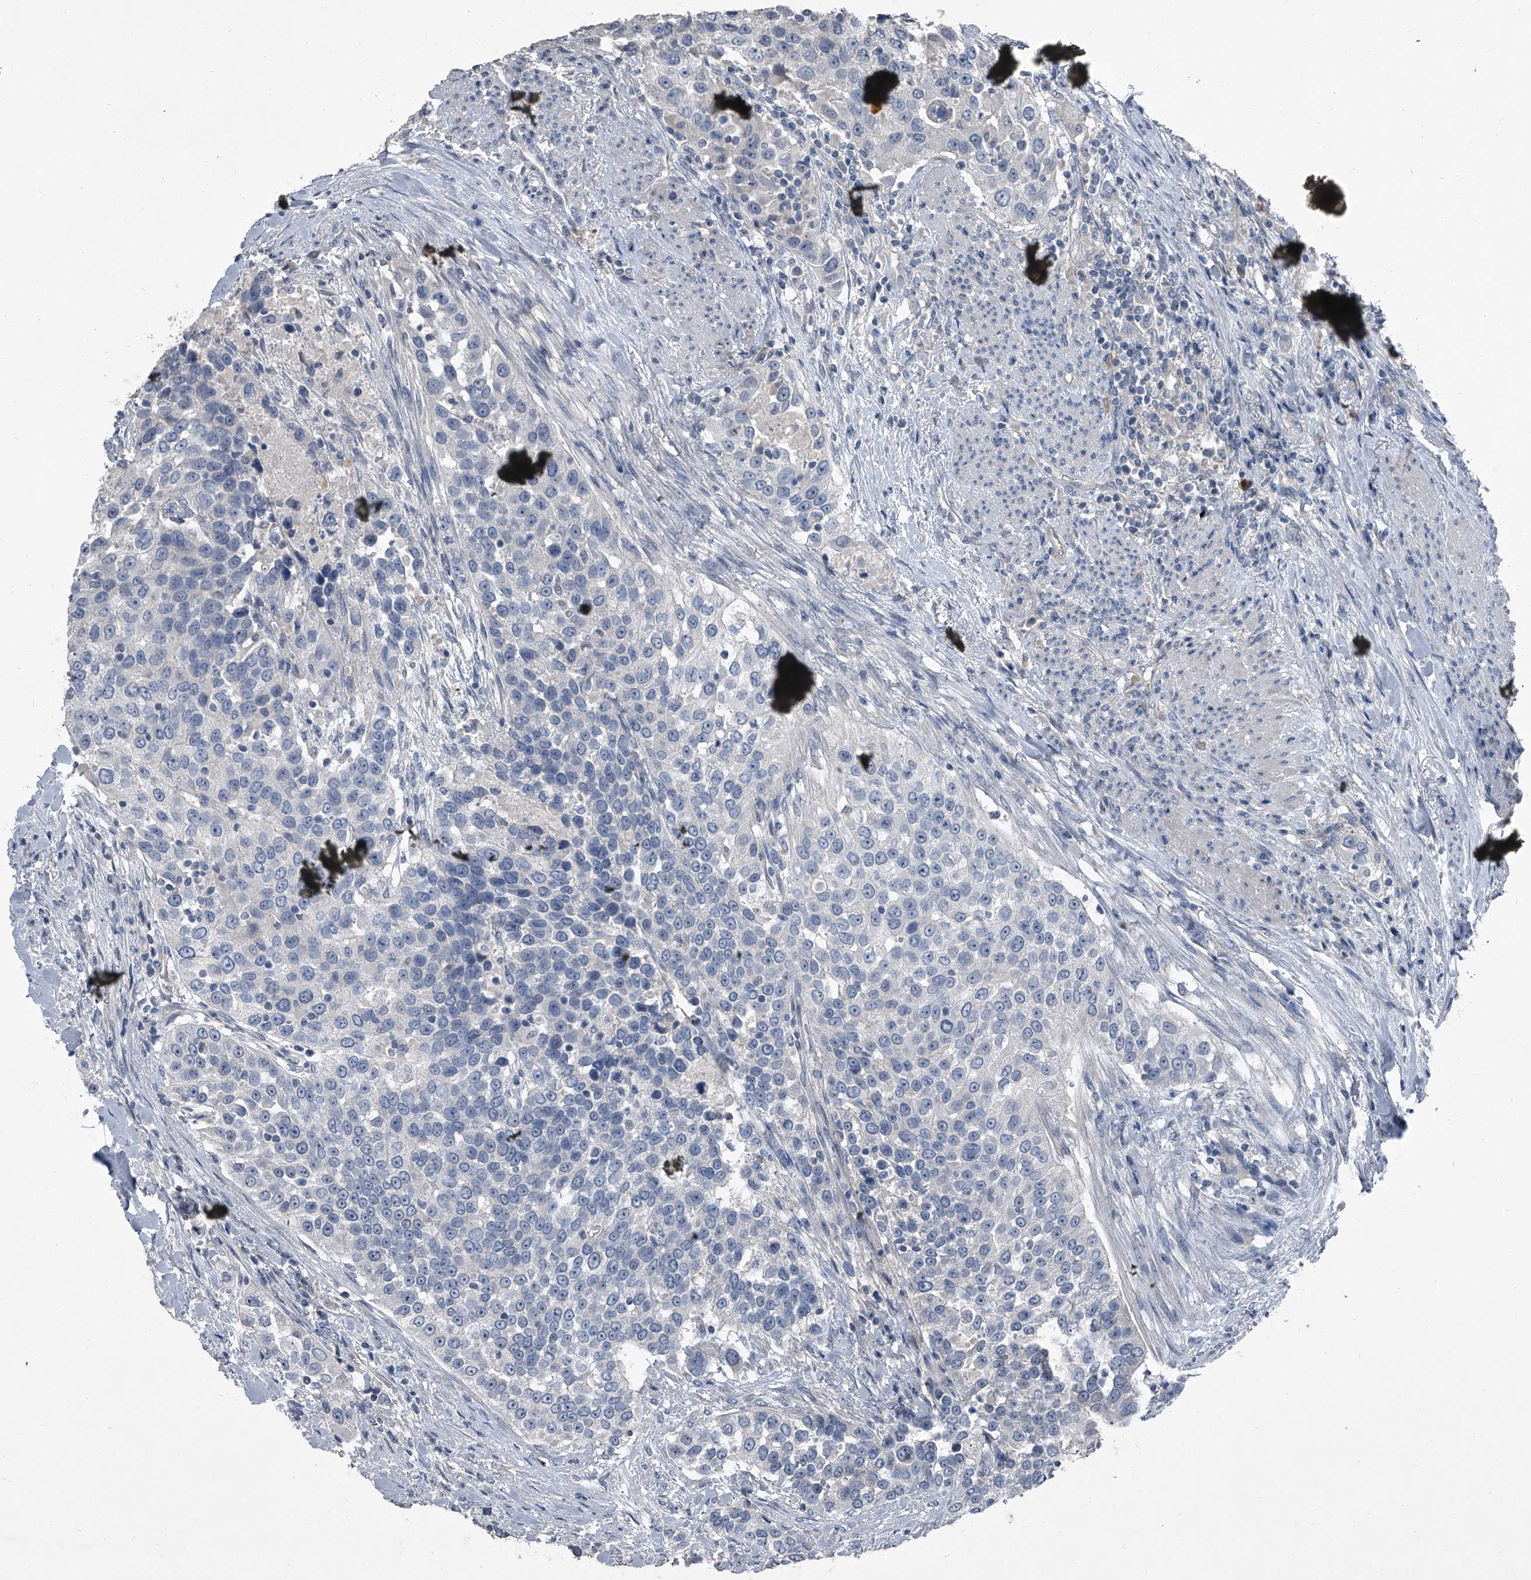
{"staining": {"intensity": "negative", "quantity": "none", "location": "none"}, "tissue": "urothelial cancer", "cell_type": "Tumor cells", "image_type": "cancer", "snomed": [{"axis": "morphology", "description": "Urothelial carcinoma, High grade"}, {"axis": "topography", "description": "Urinary bladder"}], "caption": "This is a image of immunohistochemistry (IHC) staining of urothelial carcinoma (high-grade), which shows no staining in tumor cells.", "gene": "HEPHL1", "patient": {"sex": "female", "age": 80}}